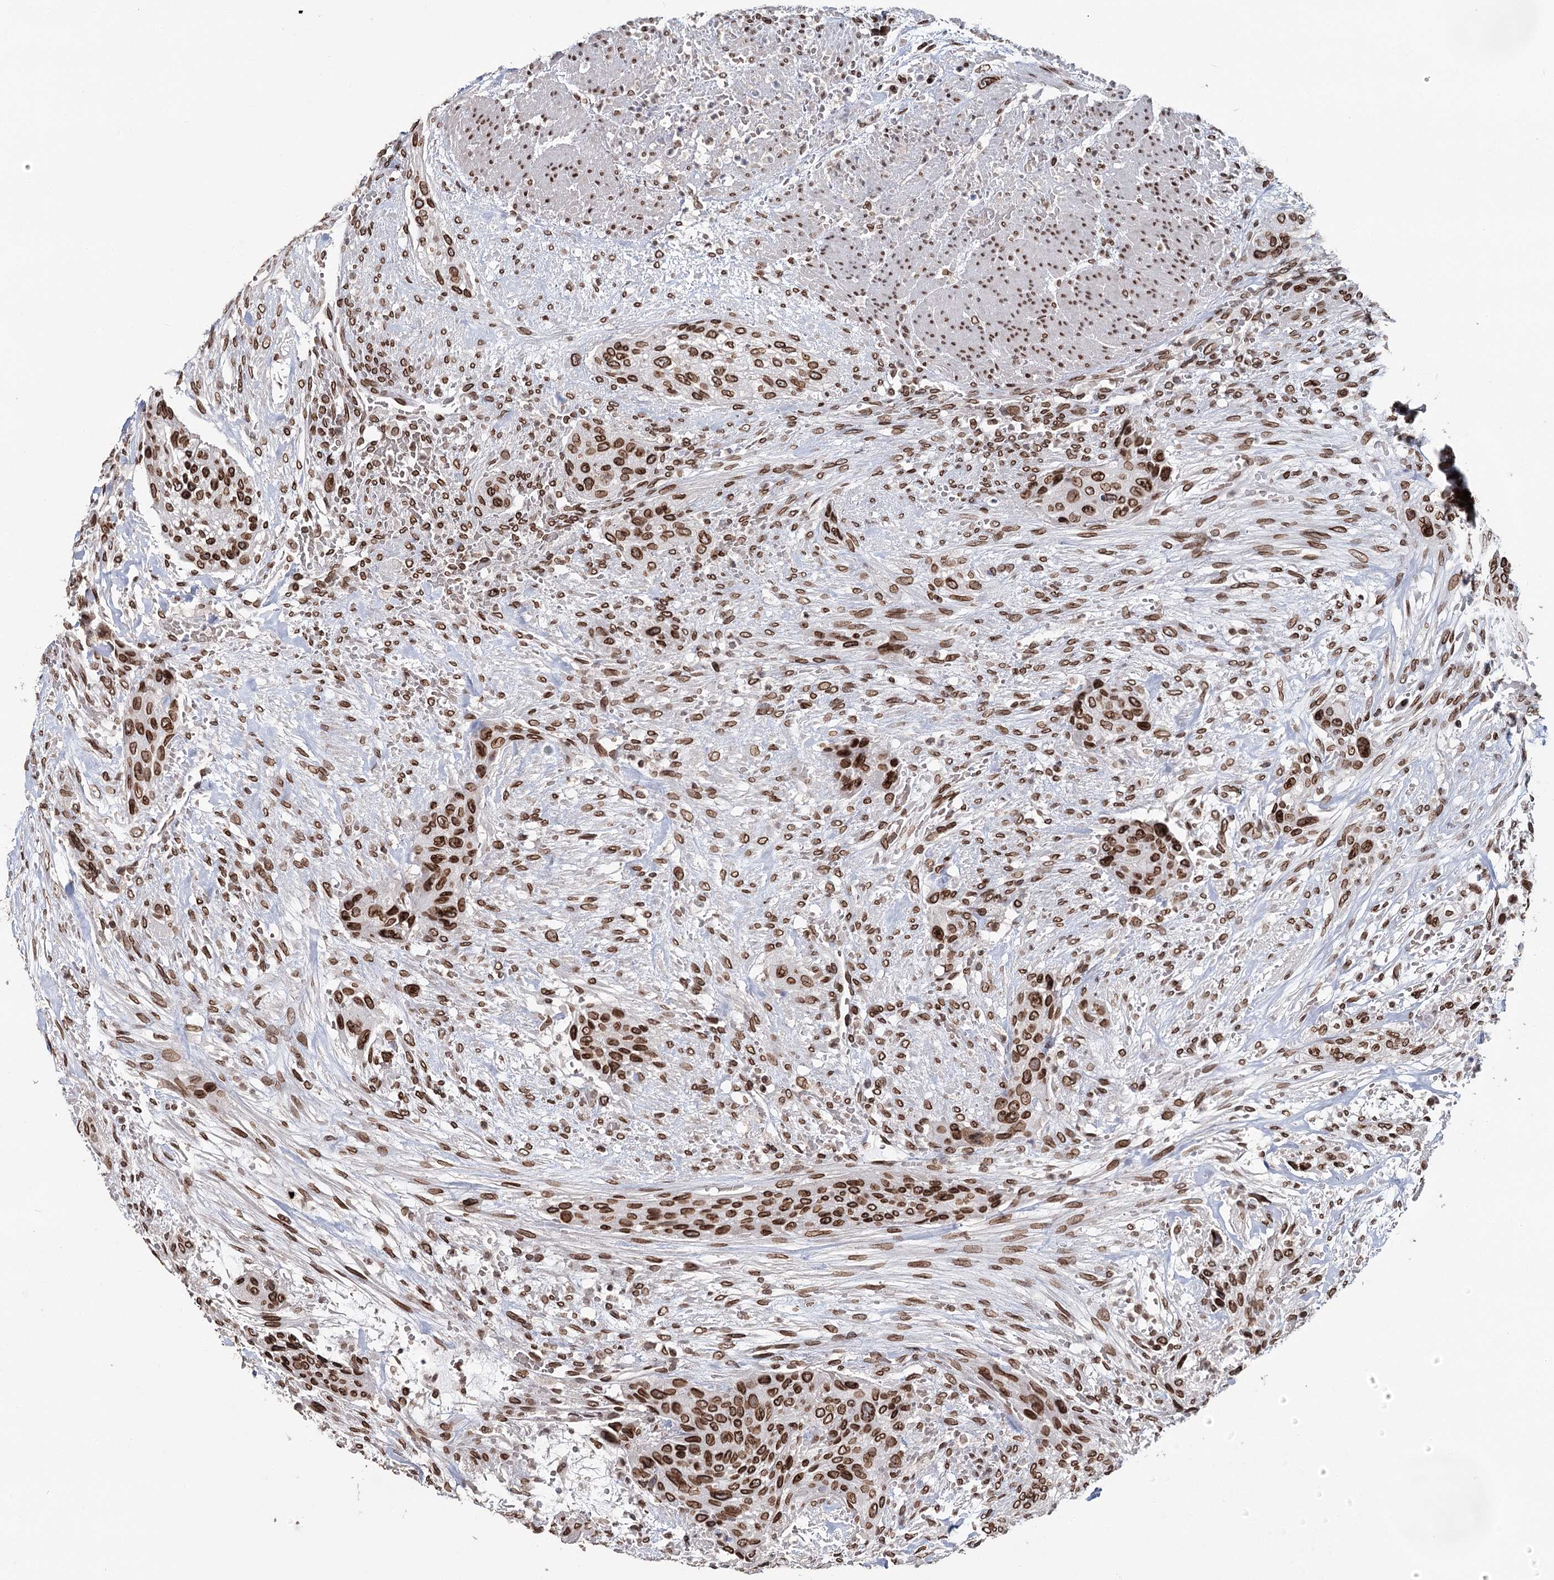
{"staining": {"intensity": "strong", "quantity": ">75%", "location": "cytoplasmic/membranous,nuclear"}, "tissue": "urothelial cancer", "cell_type": "Tumor cells", "image_type": "cancer", "snomed": [{"axis": "morphology", "description": "Urothelial carcinoma, High grade"}, {"axis": "topography", "description": "Urinary bladder"}], "caption": "Immunohistochemical staining of urothelial cancer demonstrates high levels of strong cytoplasmic/membranous and nuclear protein positivity in approximately >75% of tumor cells.", "gene": "KIAA0930", "patient": {"sex": "male", "age": 35}}